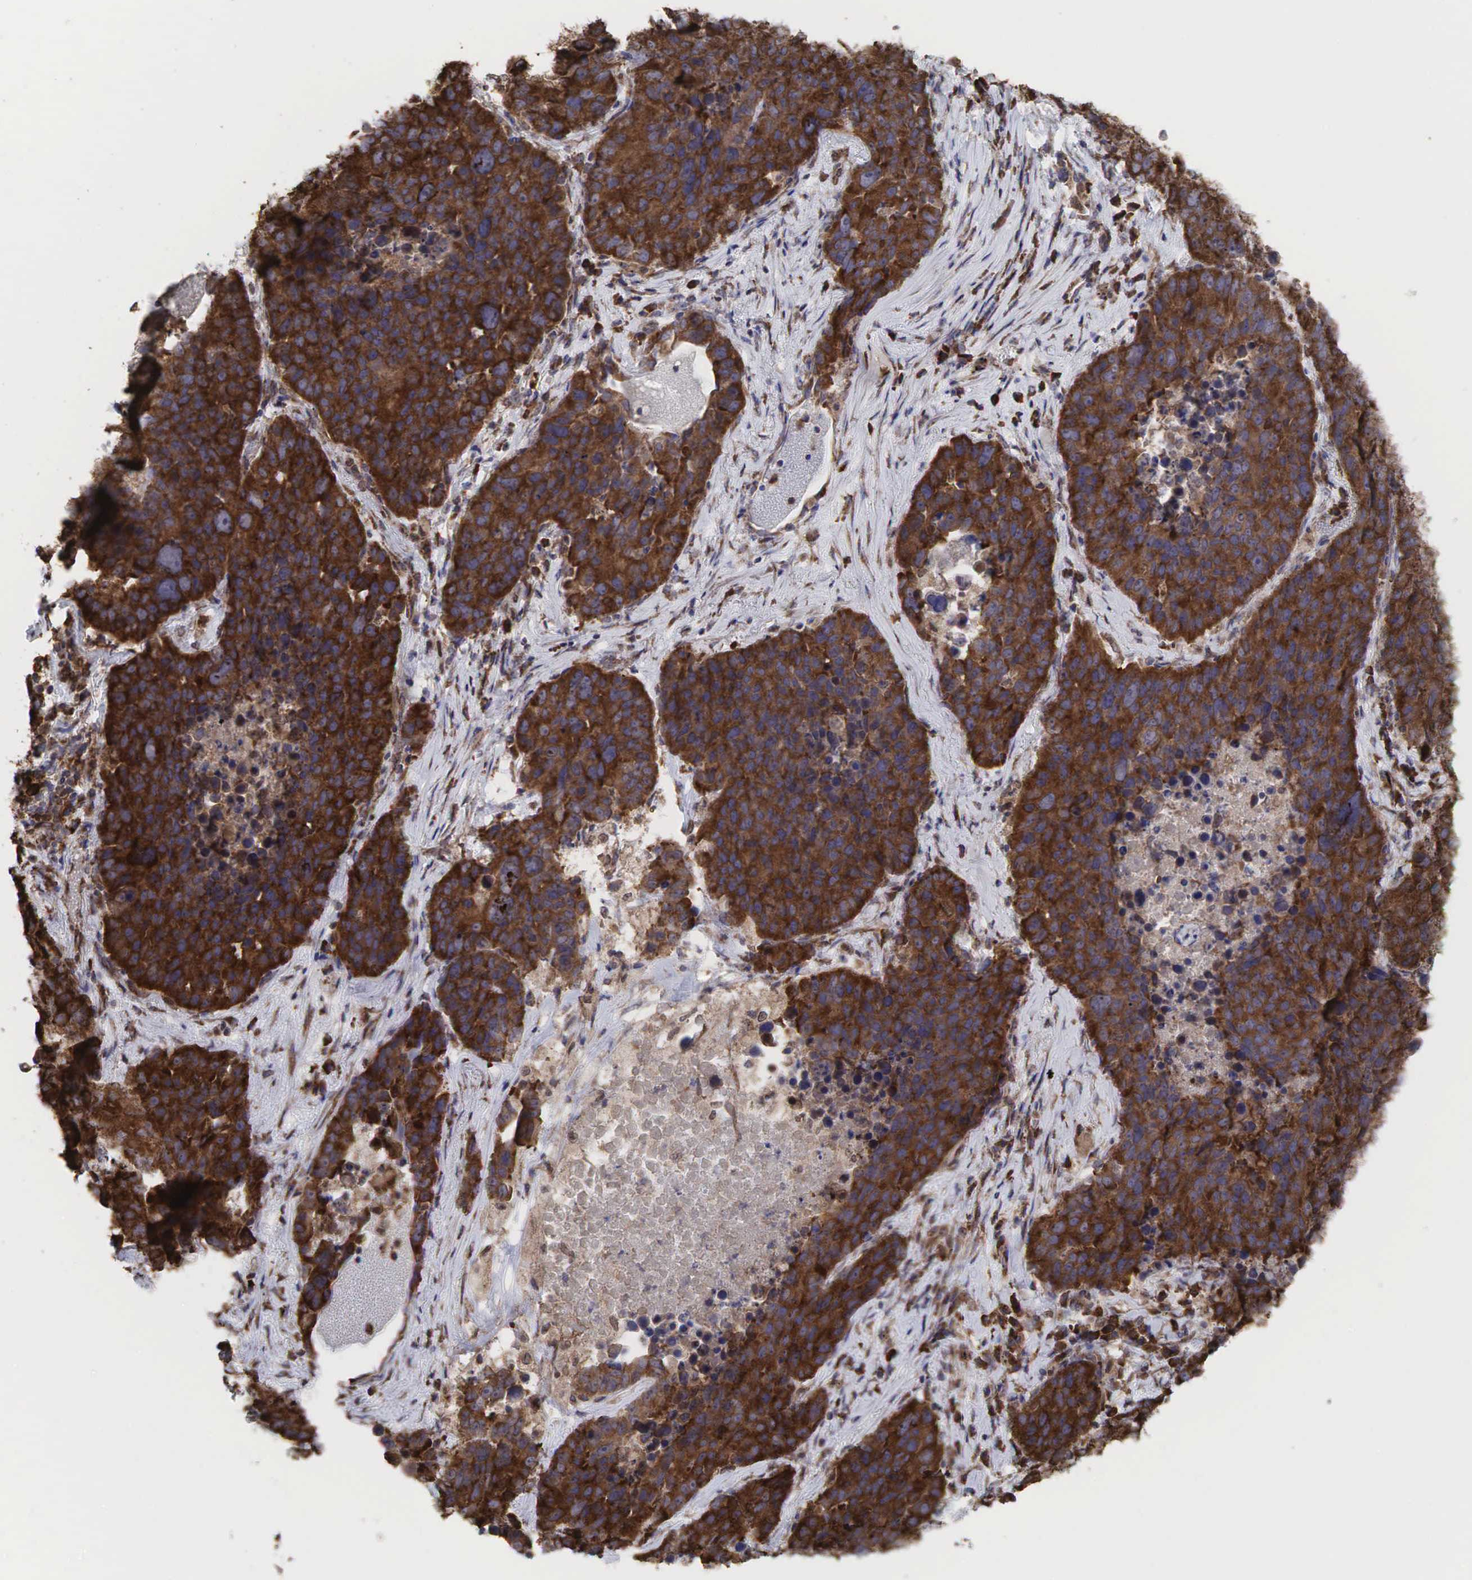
{"staining": {"intensity": "strong", "quantity": ">75%", "location": "cytoplasmic/membranous"}, "tissue": "lung cancer", "cell_type": "Tumor cells", "image_type": "cancer", "snomed": [{"axis": "morphology", "description": "Carcinoid, malignant, NOS"}, {"axis": "topography", "description": "Lung"}], "caption": "The micrograph shows immunohistochemical staining of lung carcinoid (malignant). There is strong cytoplasmic/membranous staining is present in approximately >75% of tumor cells. (IHC, brightfield microscopy, high magnification).", "gene": "PABPC5", "patient": {"sex": "male", "age": 60}}